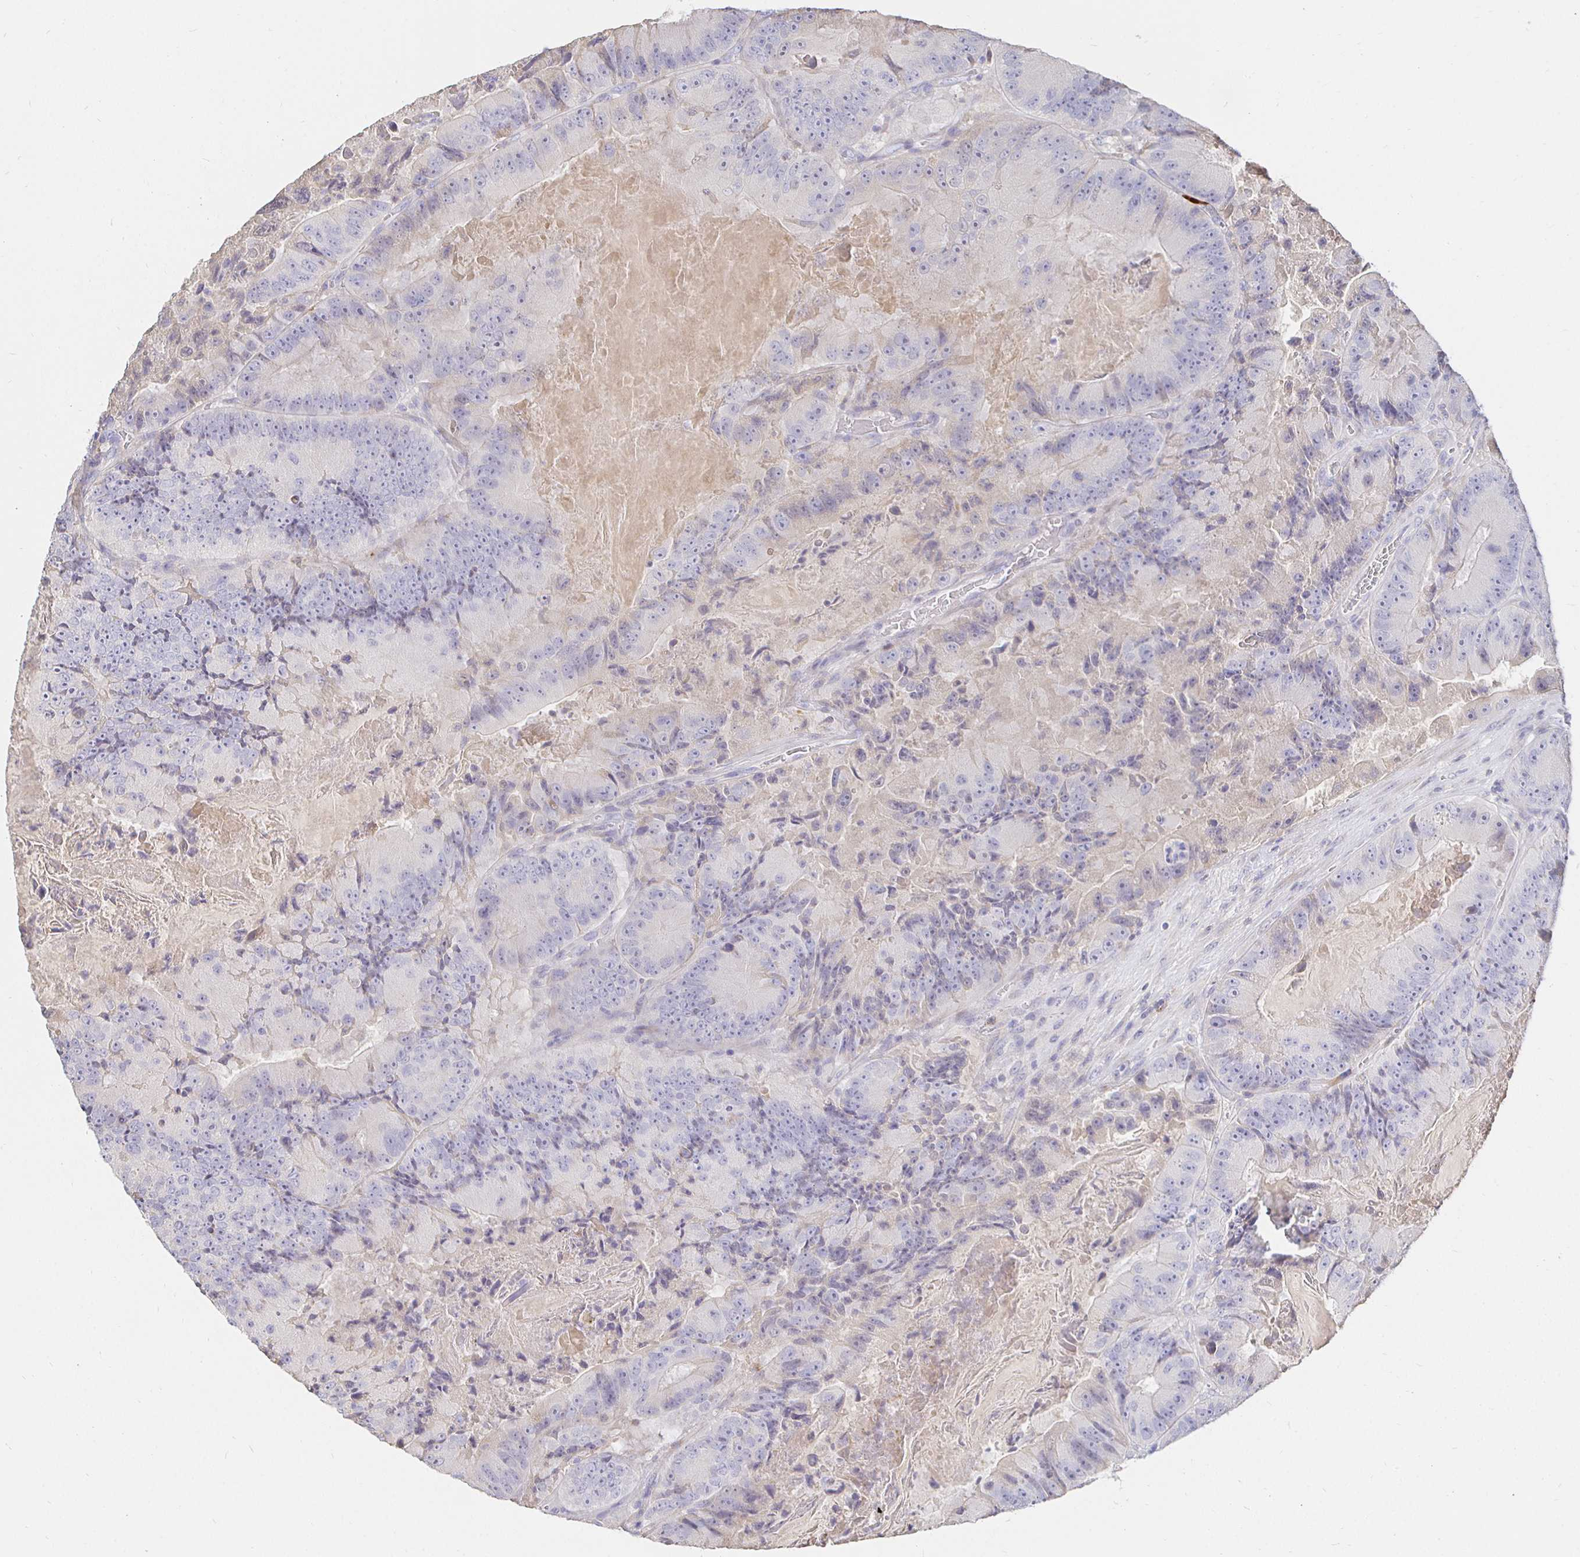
{"staining": {"intensity": "negative", "quantity": "none", "location": "none"}, "tissue": "colorectal cancer", "cell_type": "Tumor cells", "image_type": "cancer", "snomed": [{"axis": "morphology", "description": "Adenocarcinoma, NOS"}, {"axis": "topography", "description": "Colon"}], "caption": "Tumor cells show no significant protein staining in colorectal cancer (adenocarcinoma).", "gene": "CXCR3", "patient": {"sex": "female", "age": 86}}